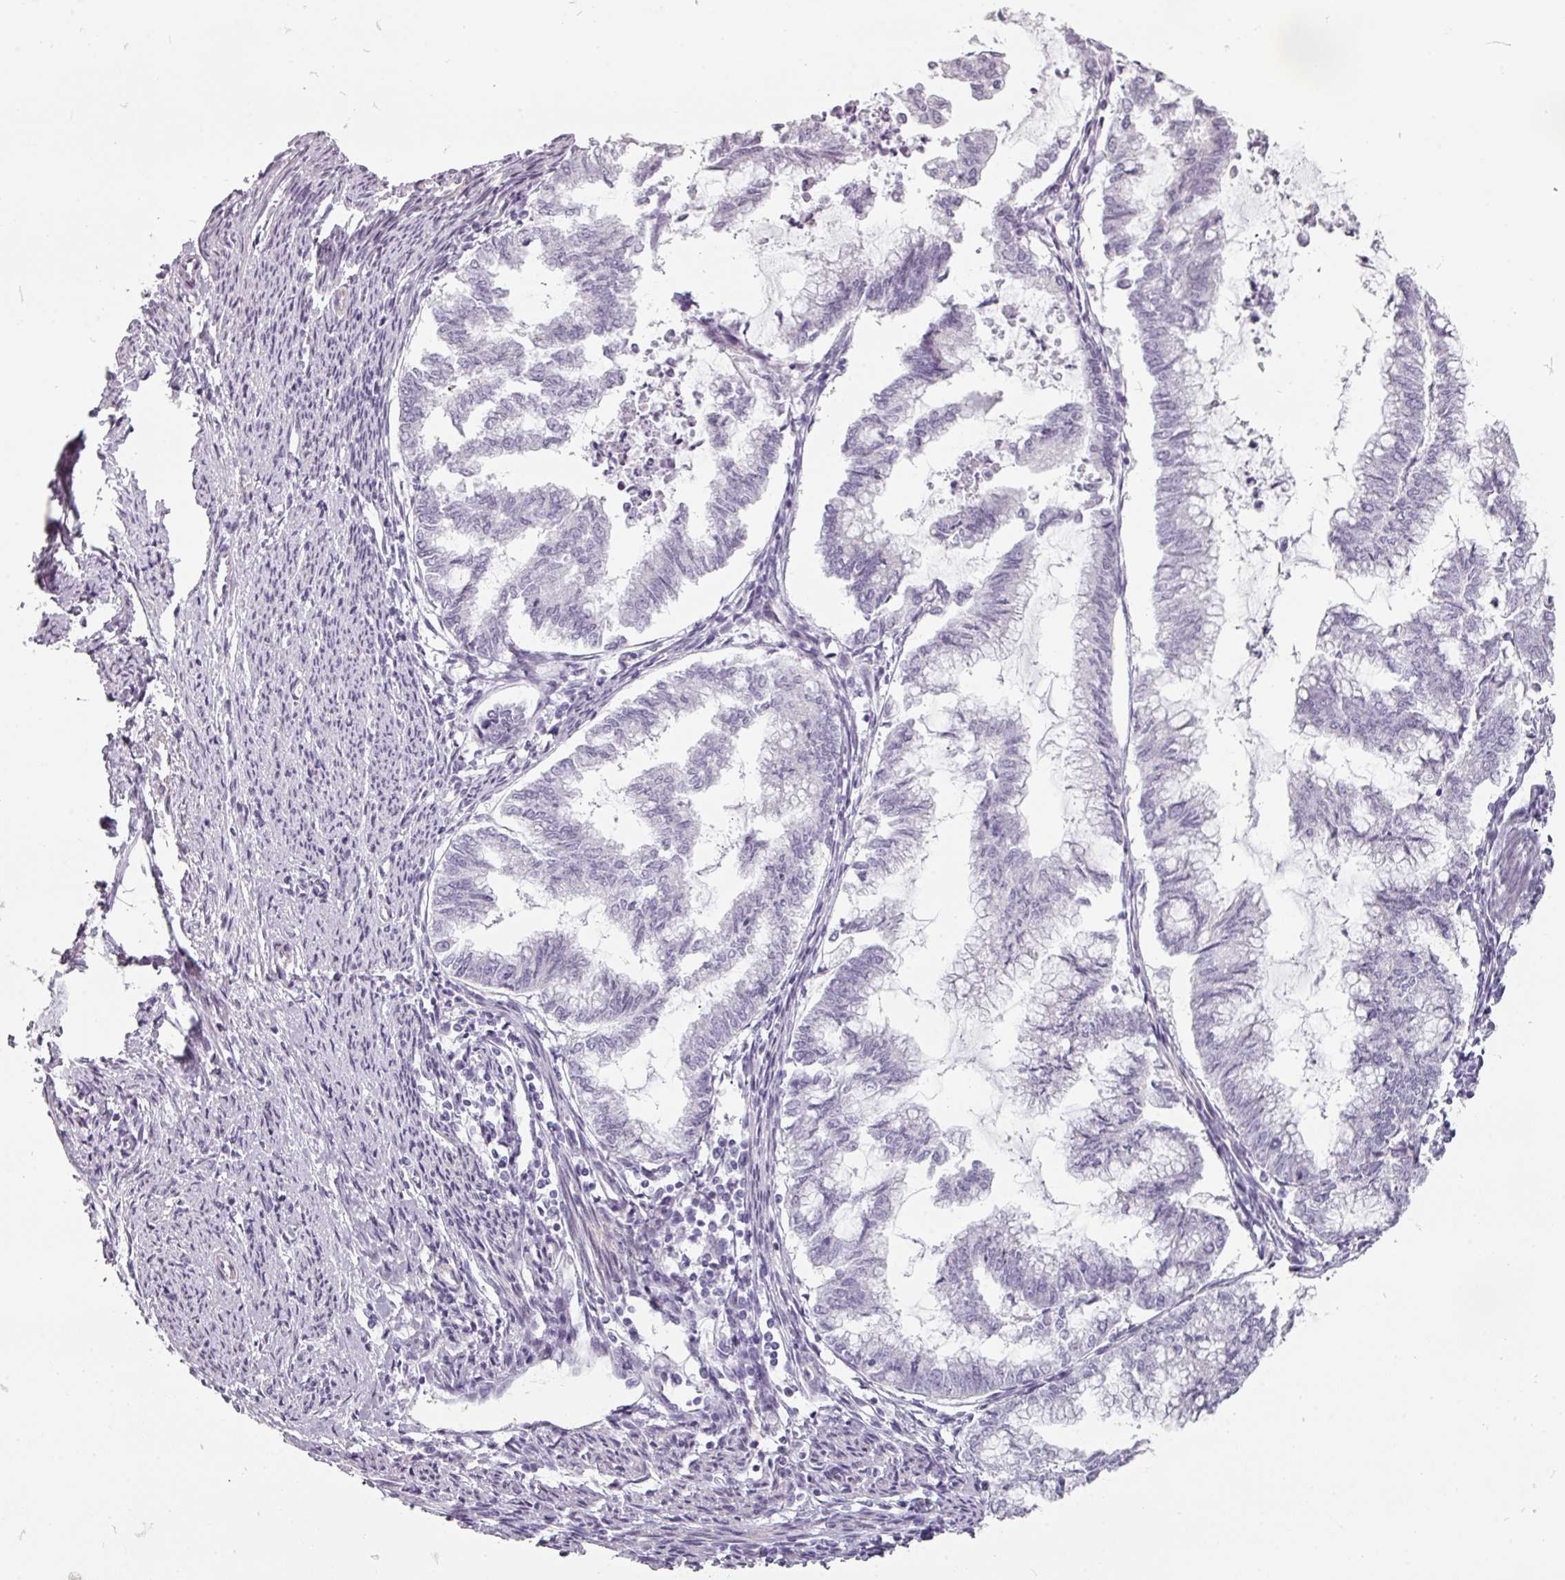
{"staining": {"intensity": "negative", "quantity": "none", "location": "none"}, "tissue": "endometrial cancer", "cell_type": "Tumor cells", "image_type": "cancer", "snomed": [{"axis": "morphology", "description": "Adenocarcinoma, NOS"}, {"axis": "topography", "description": "Endometrium"}], "caption": "This is a histopathology image of immunohistochemistry (IHC) staining of adenocarcinoma (endometrial), which shows no staining in tumor cells. The staining was performed using DAB (3,3'-diaminobenzidine) to visualize the protein expression in brown, while the nuclei were stained in blue with hematoxylin (Magnification: 20x).", "gene": "CHRDL1", "patient": {"sex": "female", "age": 79}}